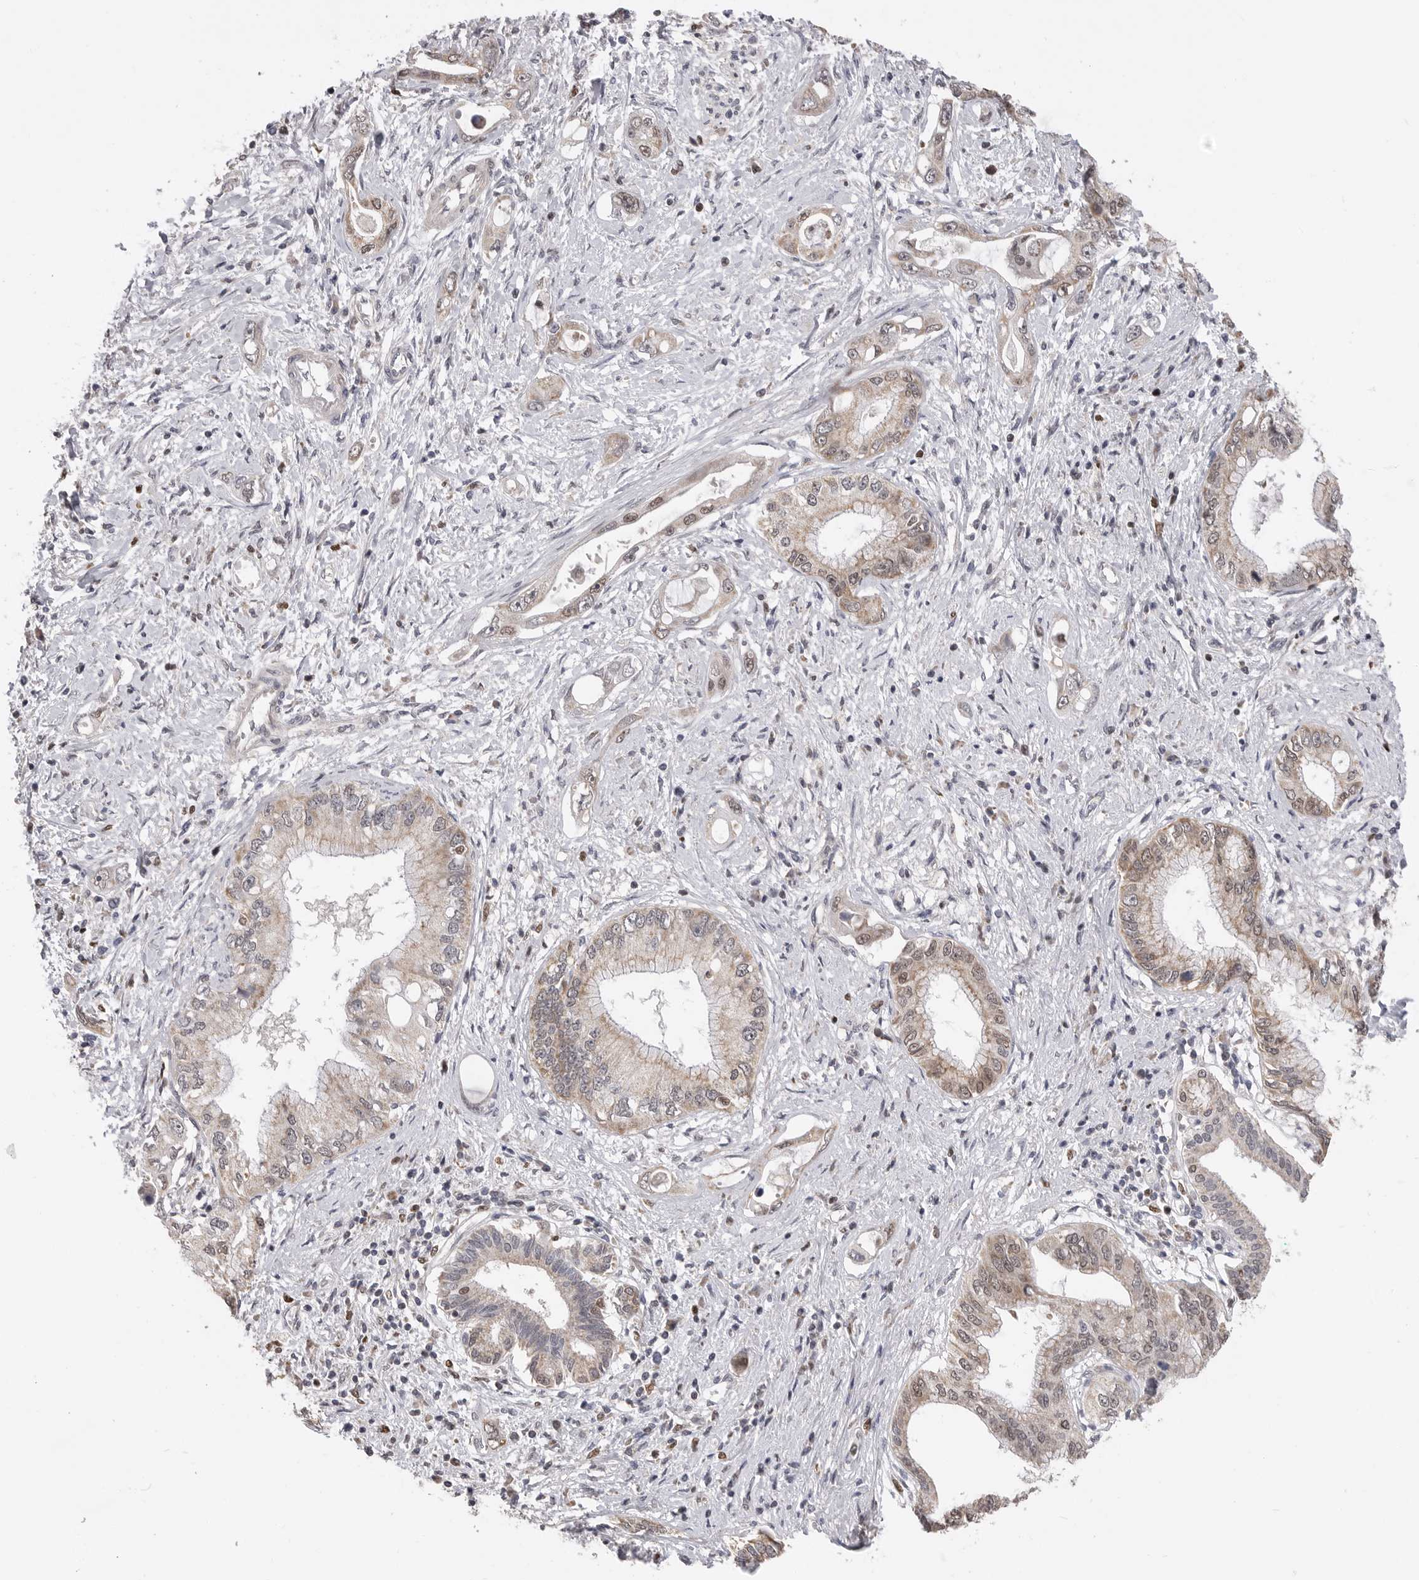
{"staining": {"intensity": "weak", "quantity": ">75%", "location": "cytoplasmic/membranous,nuclear"}, "tissue": "pancreatic cancer", "cell_type": "Tumor cells", "image_type": "cancer", "snomed": [{"axis": "morphology", "description": "Inflammation, NOS"}, {"axis": "morphology", "description": "Adenocarcinoma, NOS"}, {"axis": "topography", "description": "Pancreas"}], "caption": "IHC (DAB) staining of pancreatic cancer (adenocarcinoma) shows weak cytoplasmic/membranous and nuclear protein positivity in about >75% of tumor cells.", "gene": "SMARCC1", "patient": {"sex": "female", "age": 56}}